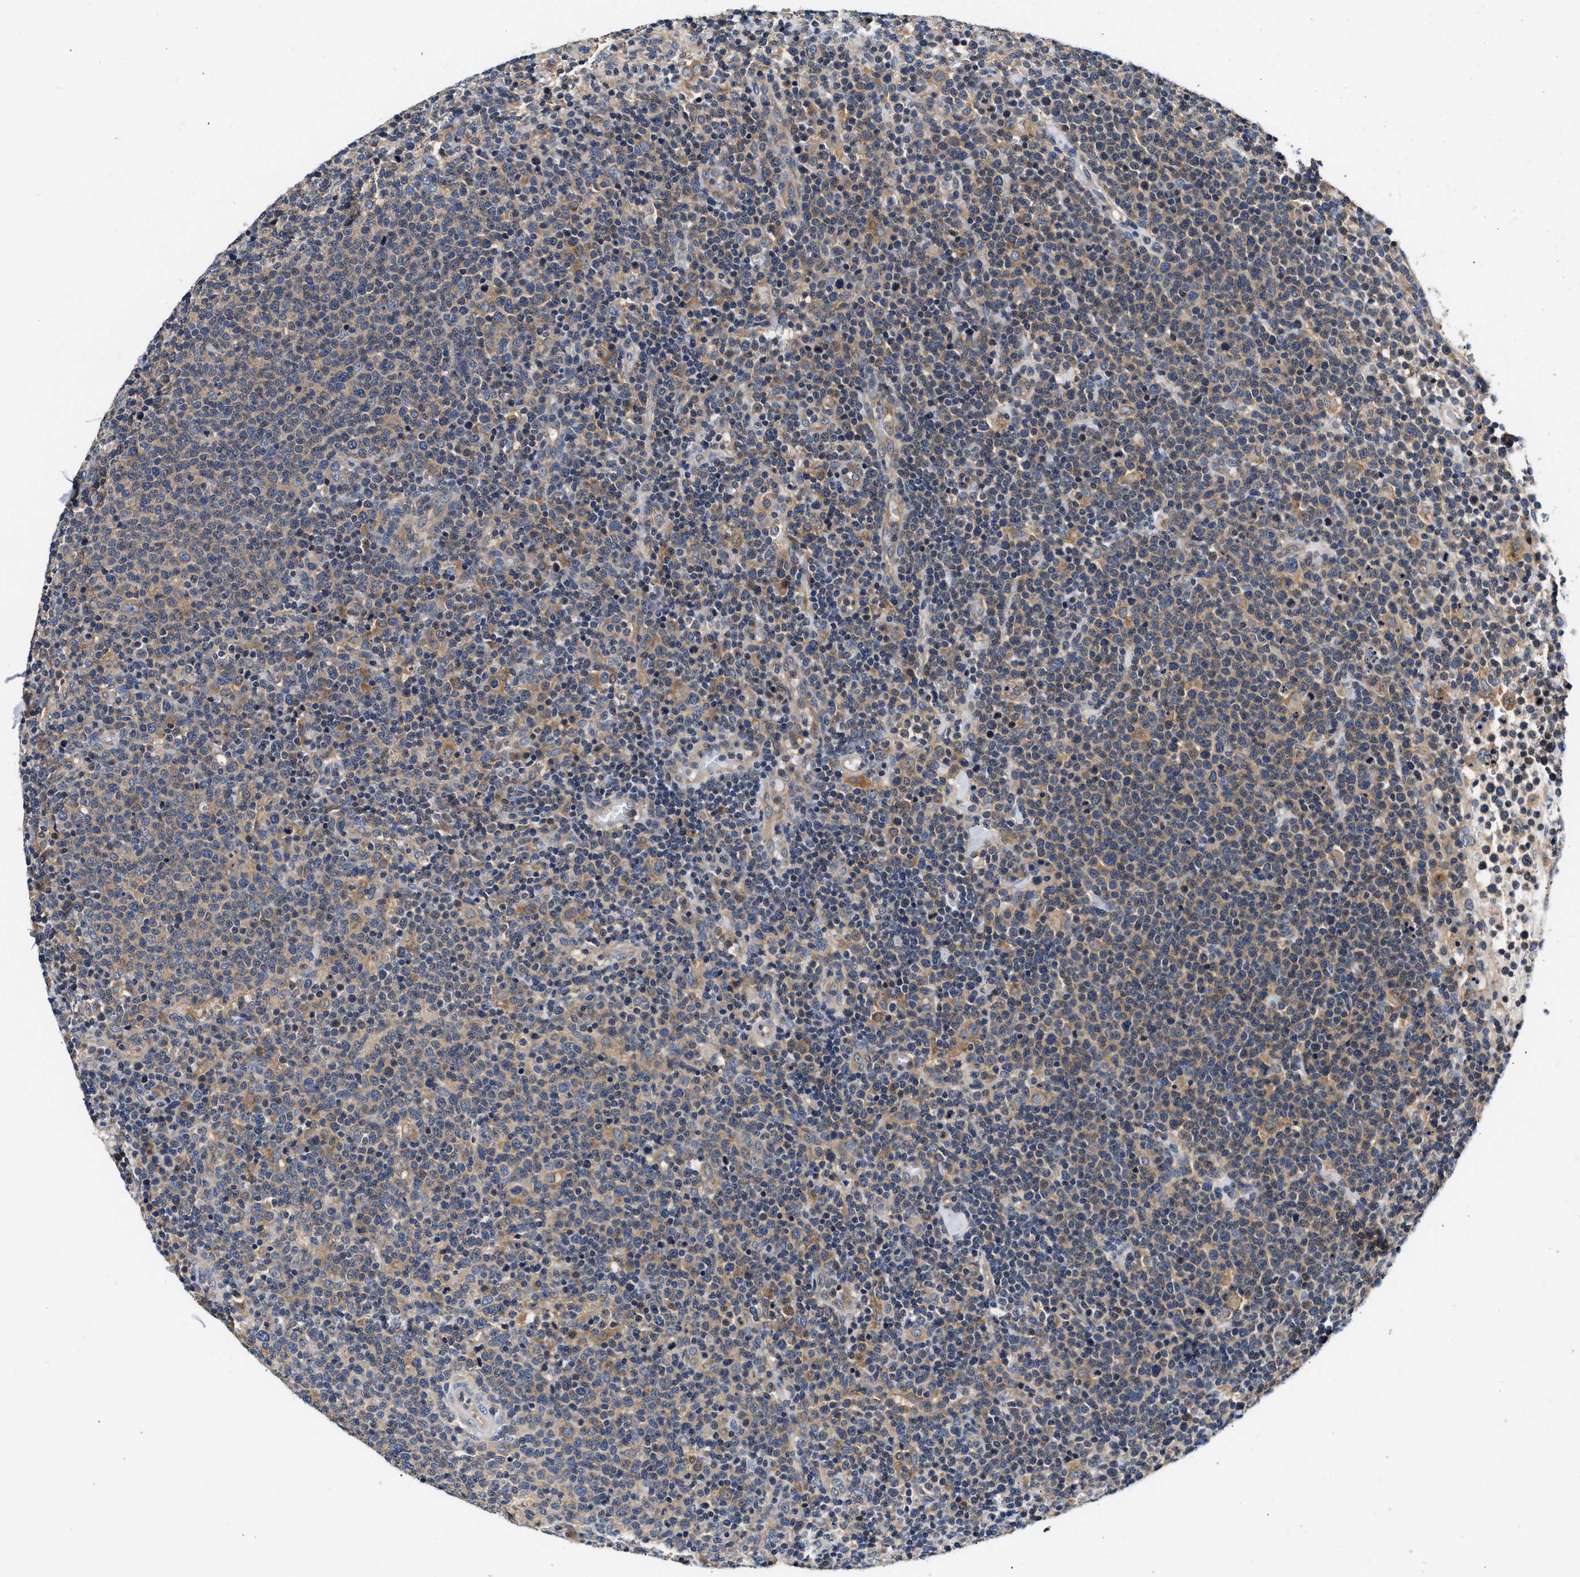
{"staining": {"intensity": "weak", "quantity": ">75%", "location": "cytoplasmic/membranous"}, "tissue": "lymphoma", "cell_type": "Tumor cells", "image_type": "cancer", "snomed": [{"axis": "morphology", "description": "Malignant lymphoma, non-Hodgkin's type, High grade"}, {"axis": "topography", "description": "Lymph node"}], "caption": "Immunohistochemistry photomicrograph of human high-grade malignant lymphoma, non-Hodgkin's type stained for a protein (brown), which reveals low levels of weak cytoplasmic/membranous positivity in about >75% of tumor cells.", "gene": "FAM185A", "patient": {"sex": "male", "age": 61}}